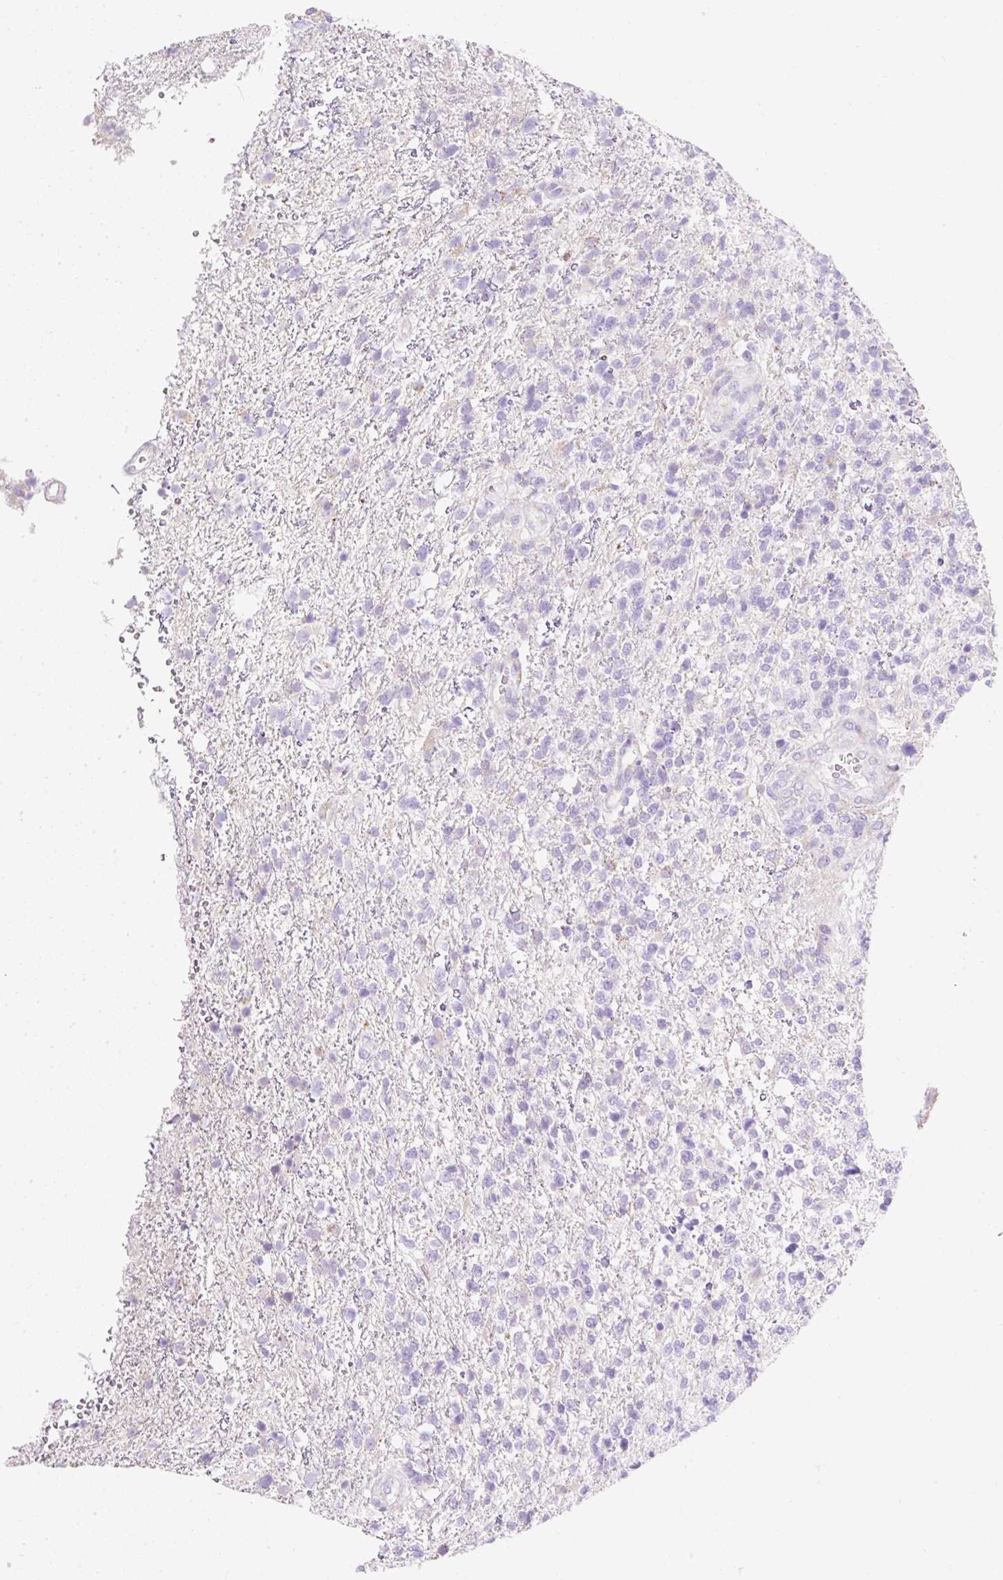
{"staining": {"intensity": "negative", "quantity": "none", "location": "none"}, "tissue": "glioma", "cell_type": "Tumor cells", "image_type": "cancer", "snomed": [{"axis": "morphology", "description": "Glioma, malignant, High grade"}, {"axis": "topography", "description": "Brain"}], "caption": "High-grade glioma (malignant) was stained to show a protein in brown. There is no significant expression in tumor cells.", "gene": "PLPP2", "patient": {"sex": "male", "age": 56}}